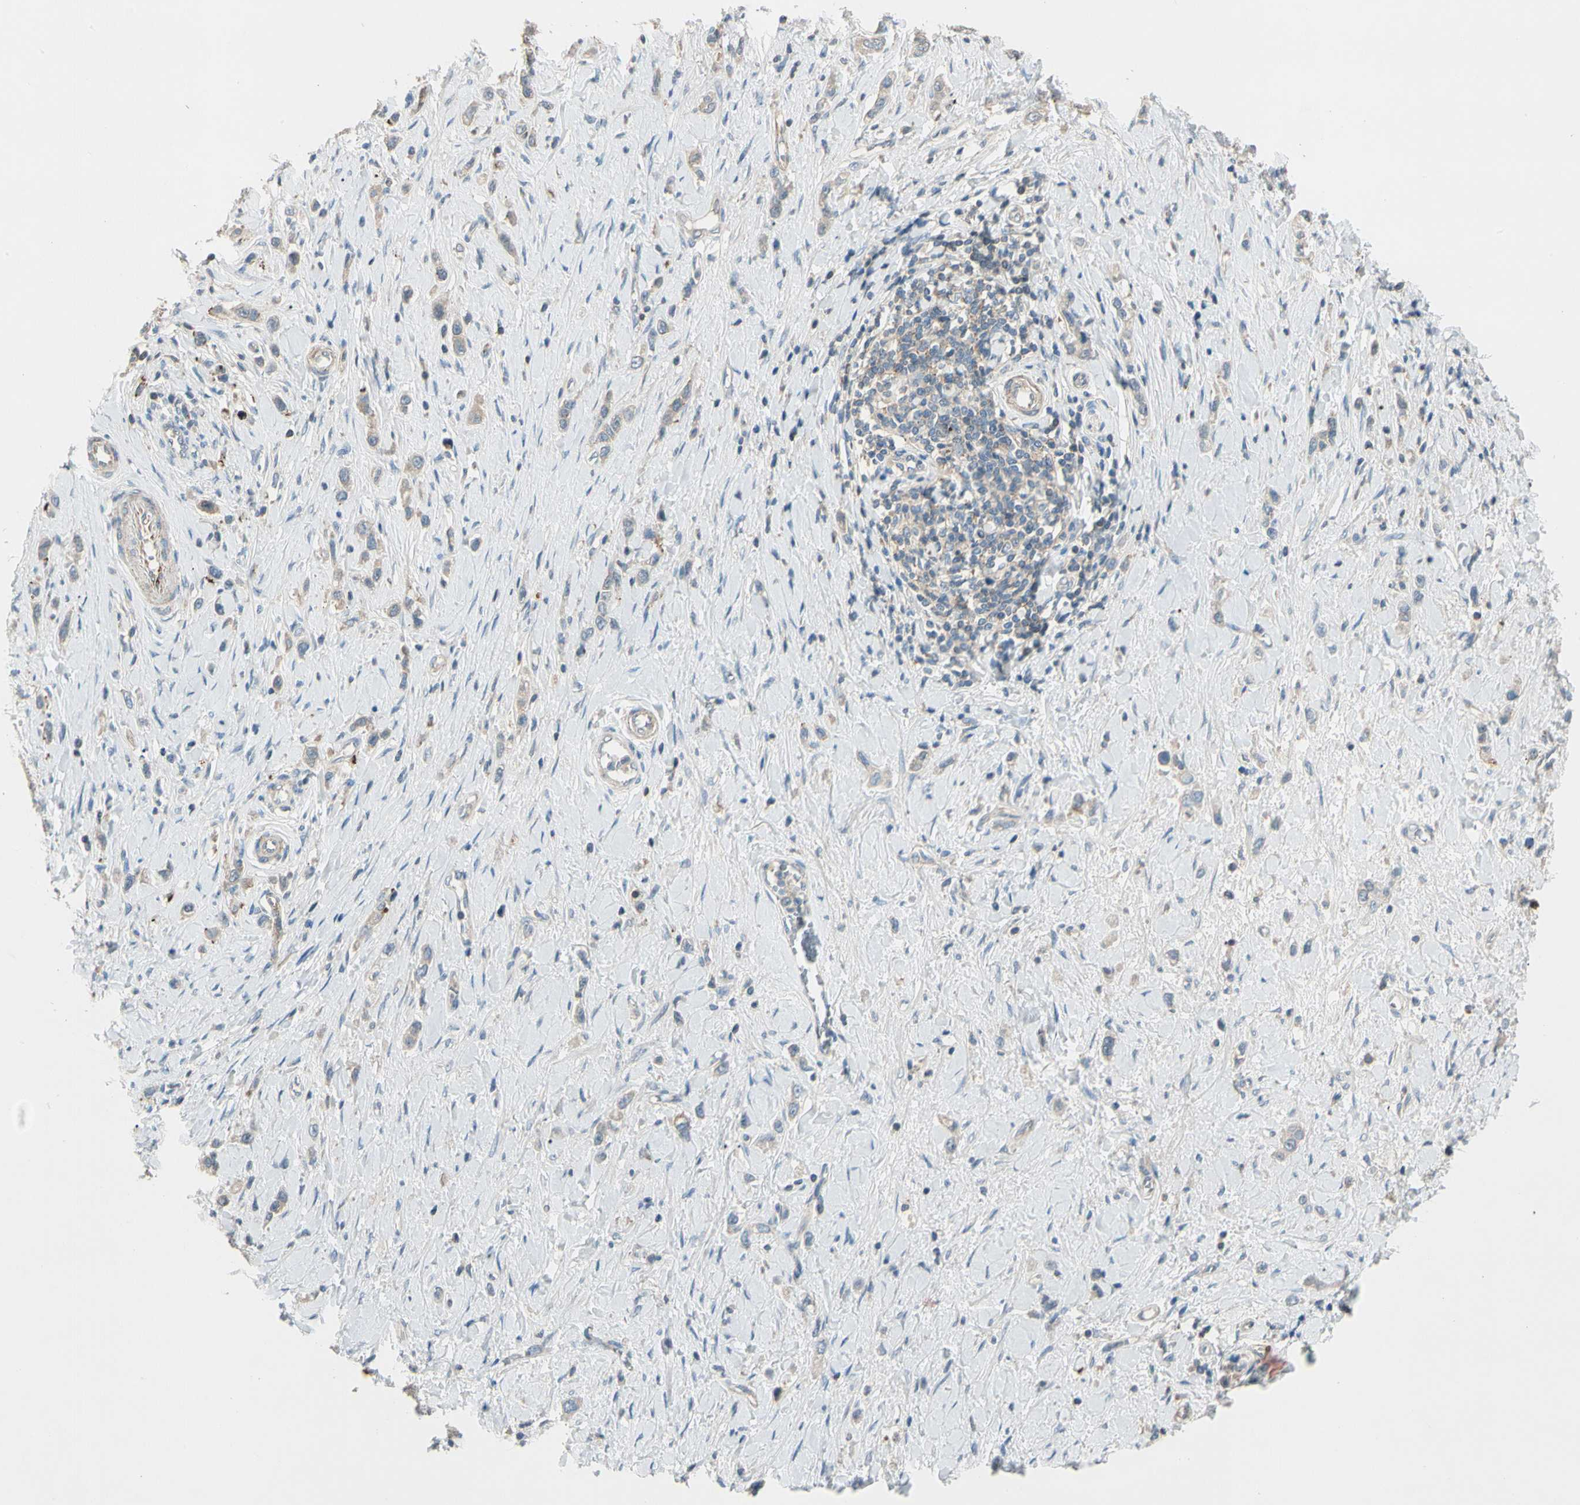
{"staining": {"intensity": "weak", "quantity": ">75%", "location": "cytoplasmic/membranous"}, "tissue": "stomach cancer", "cell_type": "Tumor cells", "image_type": "cancer", "snomed": [{"axis": "morphology", "description": "Normal tissue, NOS"}, {"axis": "morphology", "description": "Adenocarcinoma, NOS"}, {"axis": "topography", "description": "Stomach, upper"}, {"axis": "topography", "description": "Stomach"}], "caption": "Immunohistochemical staining of human stomach adenocarcinoma exhibits low levels of weak cytoplasmic/membranous positivity in approximately >75% of tumor cells.", "gene": "CDH6", "patient": {"sex": "female", "age": 65}}